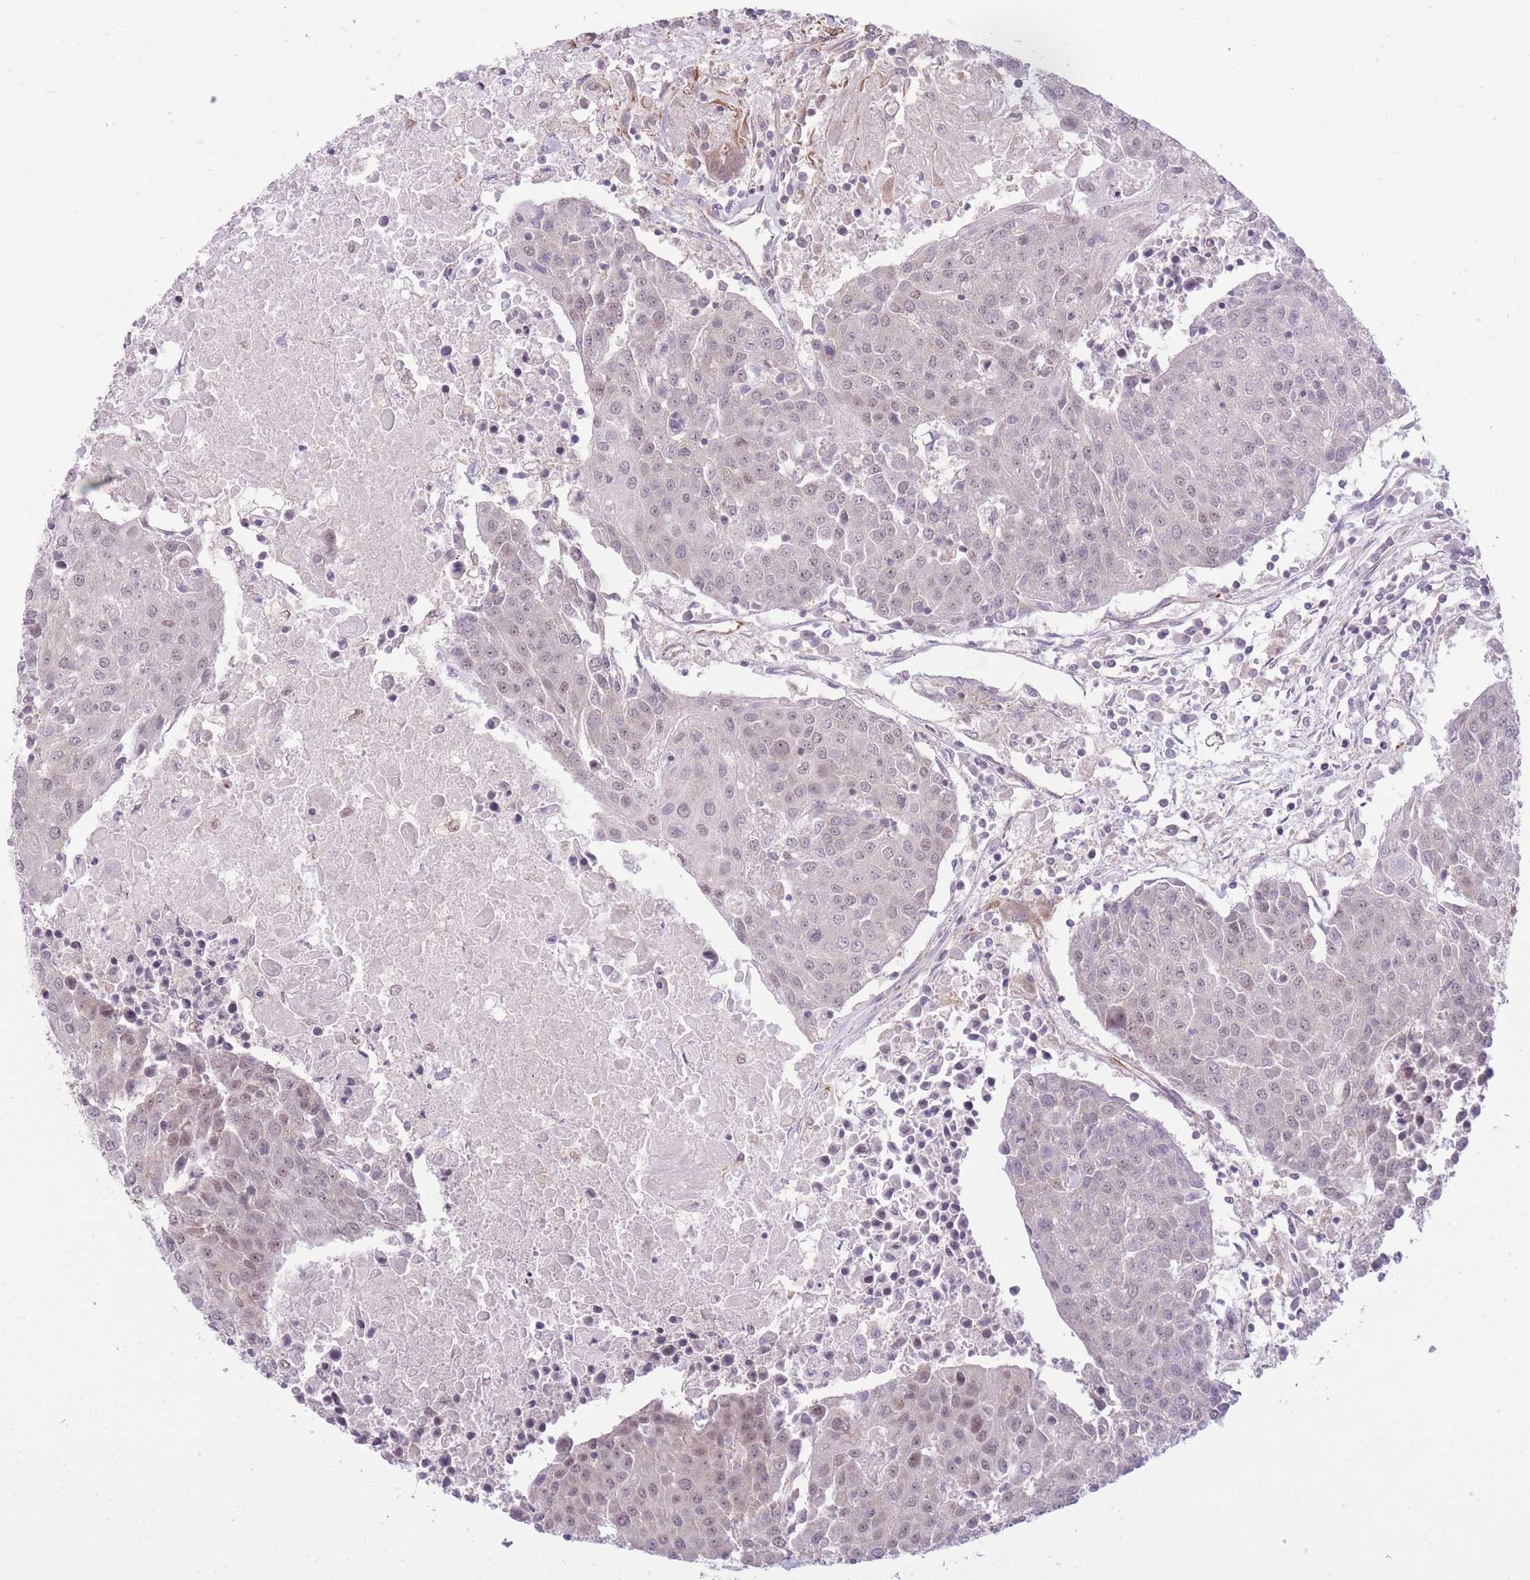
{"staining": {"intensity": "weak", "quantity": ">75%", "location": "nuclear"}, "tissue": "urothelial cancer", "cell_type": "Tumor cells", "image_type": "cancer", "snomed": [{"axis": "morphology", "description": "Urothelial carcinoma, High grade"}, {"axis": "topography", "description": "Urinary bladder"}], "caption": "A brown stain shows weak nuclear staining of a protein in human urothelial cancer tumor cells. (DAB IHC, brown staining for protein, blue staining for nuclei).", "gene": "ELL", "patient": {"sex": "female", "age": 85}}